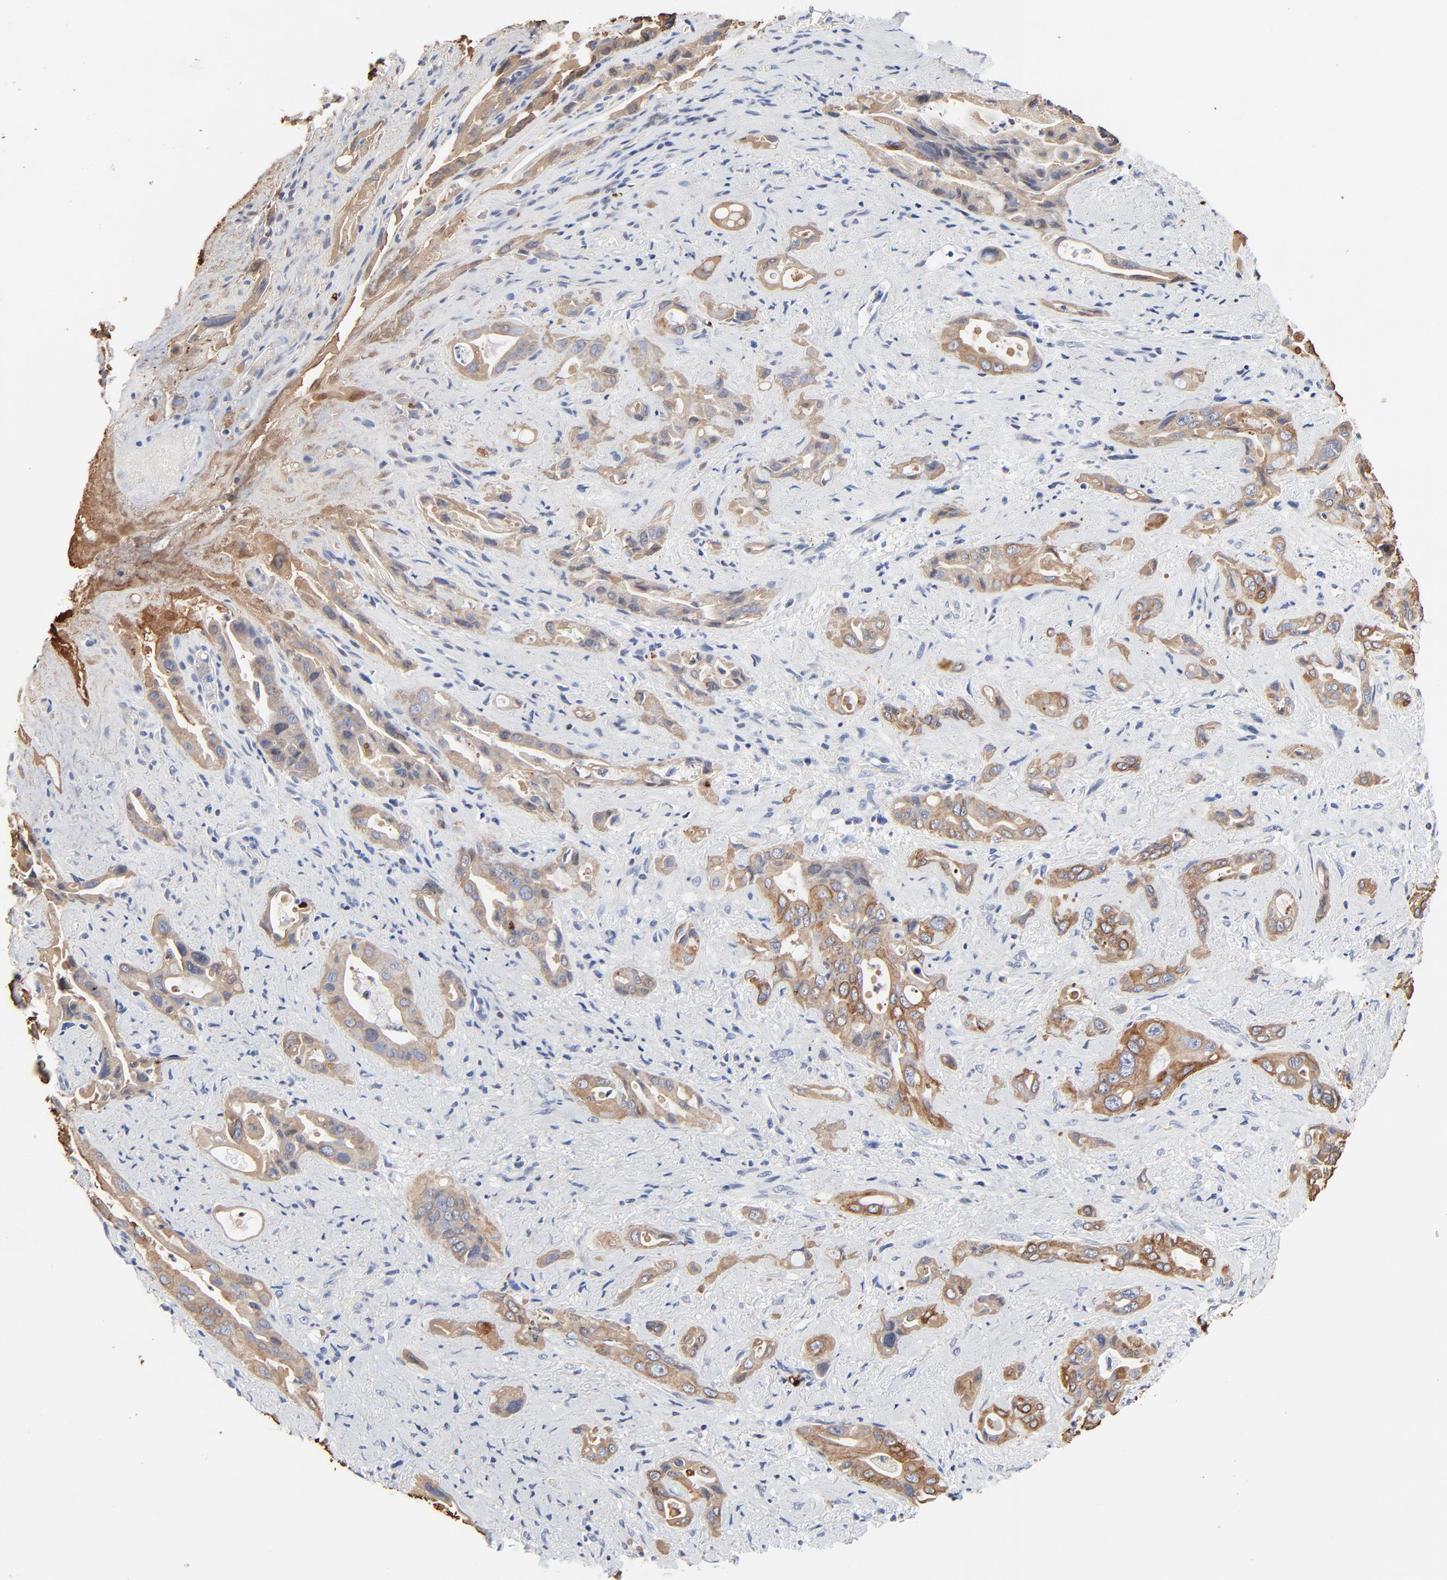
{"staining": {"intensity": "weak", "quantity": ">75%", "location": "cytoplasmic/membranous"}, "tissue": "pancreatic cancer", "cell_type": "Tumor cells", "image_type": "cancer", "snomed": [{"axis": "morphology", "description": "Adenocarcinoma, NOS"}, {"axis": "topography", "description": "Pancreas"}], "caption": "An image of human pancreatic cancer stained for a protein demonstrates weak cytoplasmic/membranous brown staining in tumor cells.", "gene": "LNX1", "patient": {"sex": "male", "age": 77}}